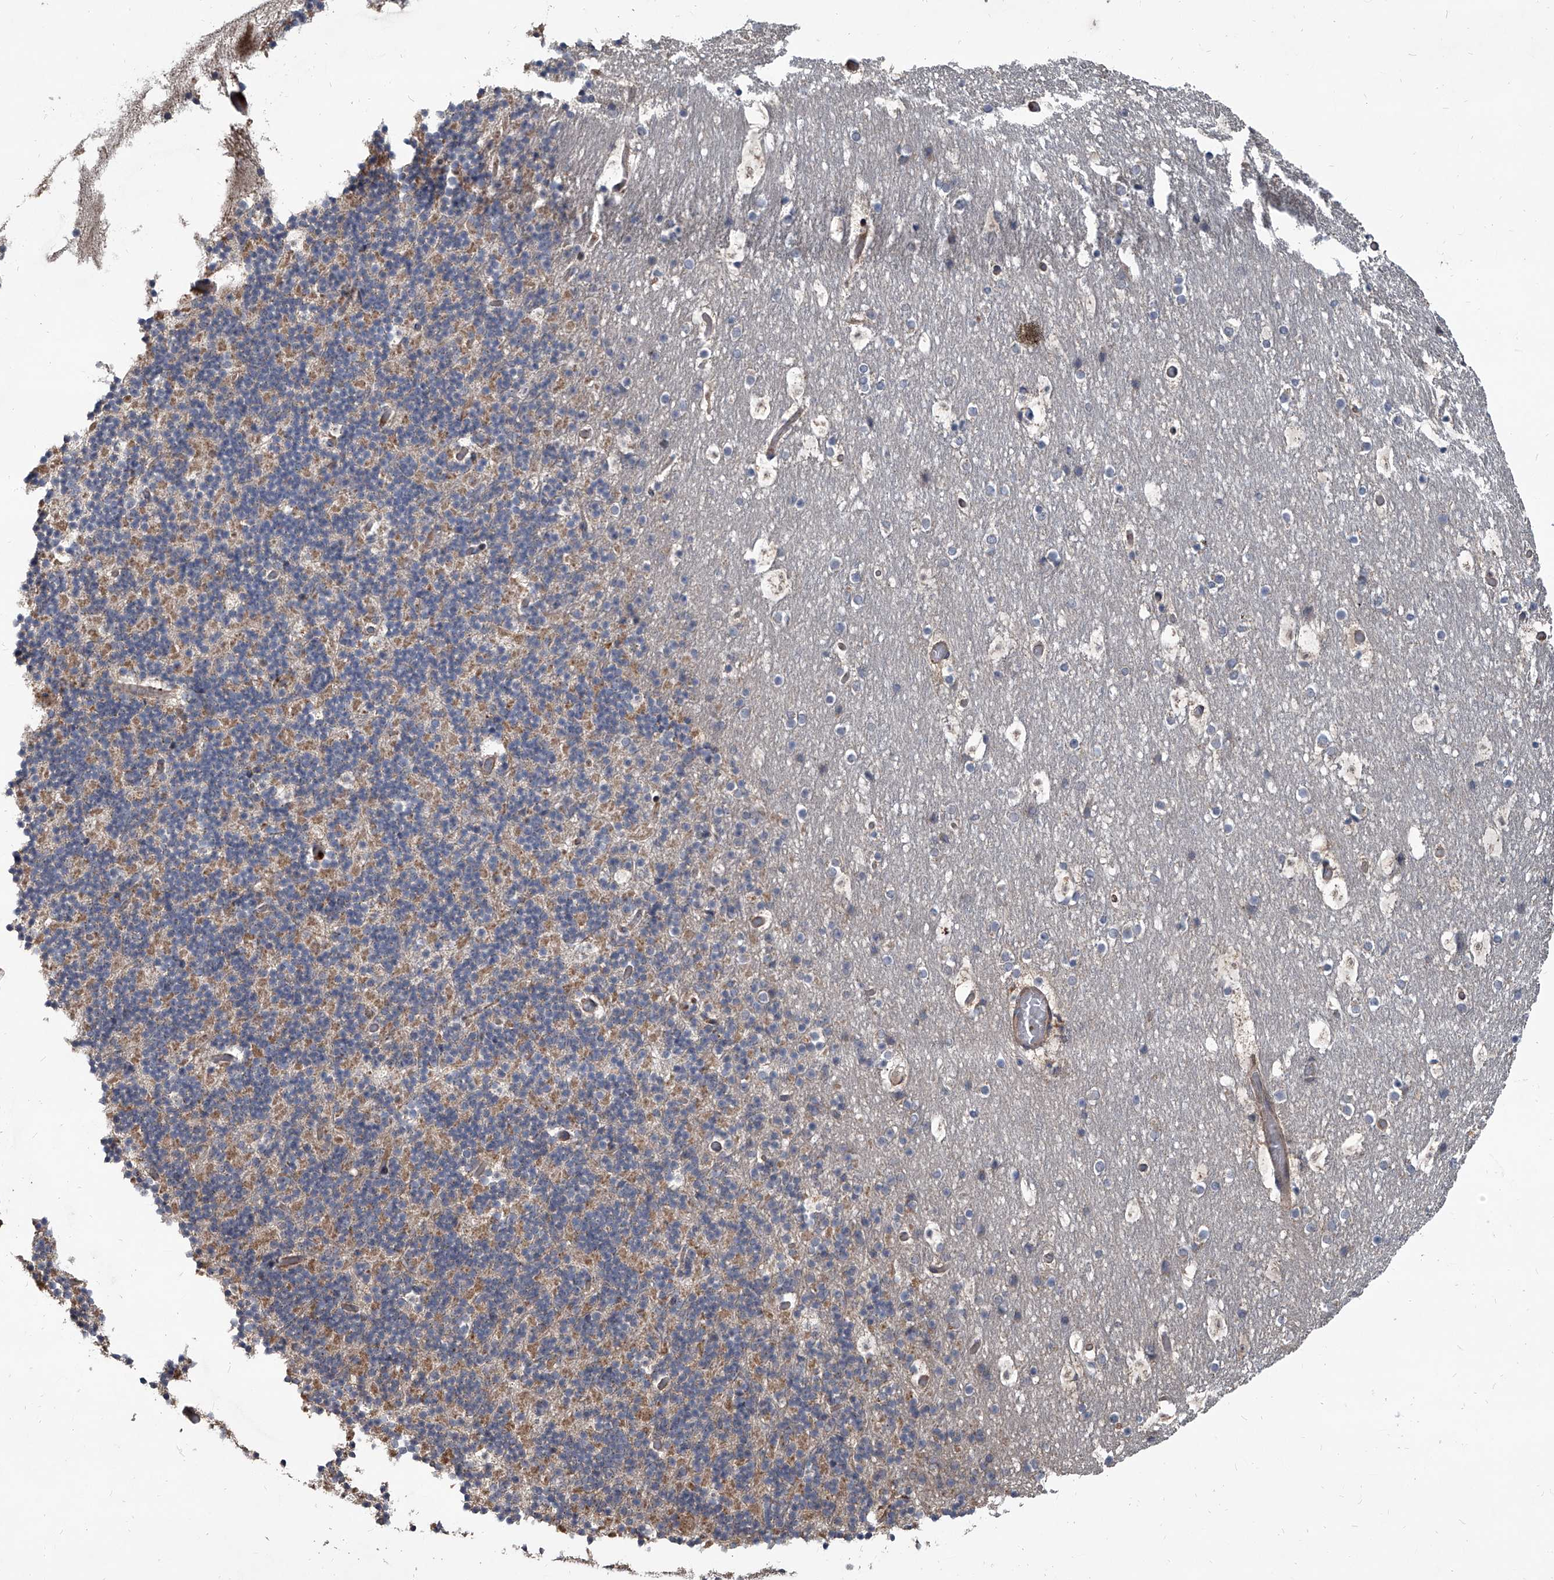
{"staining": {"intensity": "negative", "quantity": "none", "location": "none"}, "tissue": "cerebellum", "cell_type": "Cells in granular layer", "image_type": "normal", "snomed": [{"axis": "morphology", "description": "Normal tissue, NOS"}, {"axis": "topography", "description": "Cerebellum"}], "caption": "This is an immunohistochemistry image of unremarkable cerebellum. There is no positivity in cells in granular layer.", "gene": "EVA1C", "patient": {"sex": "male", "age": 57}}